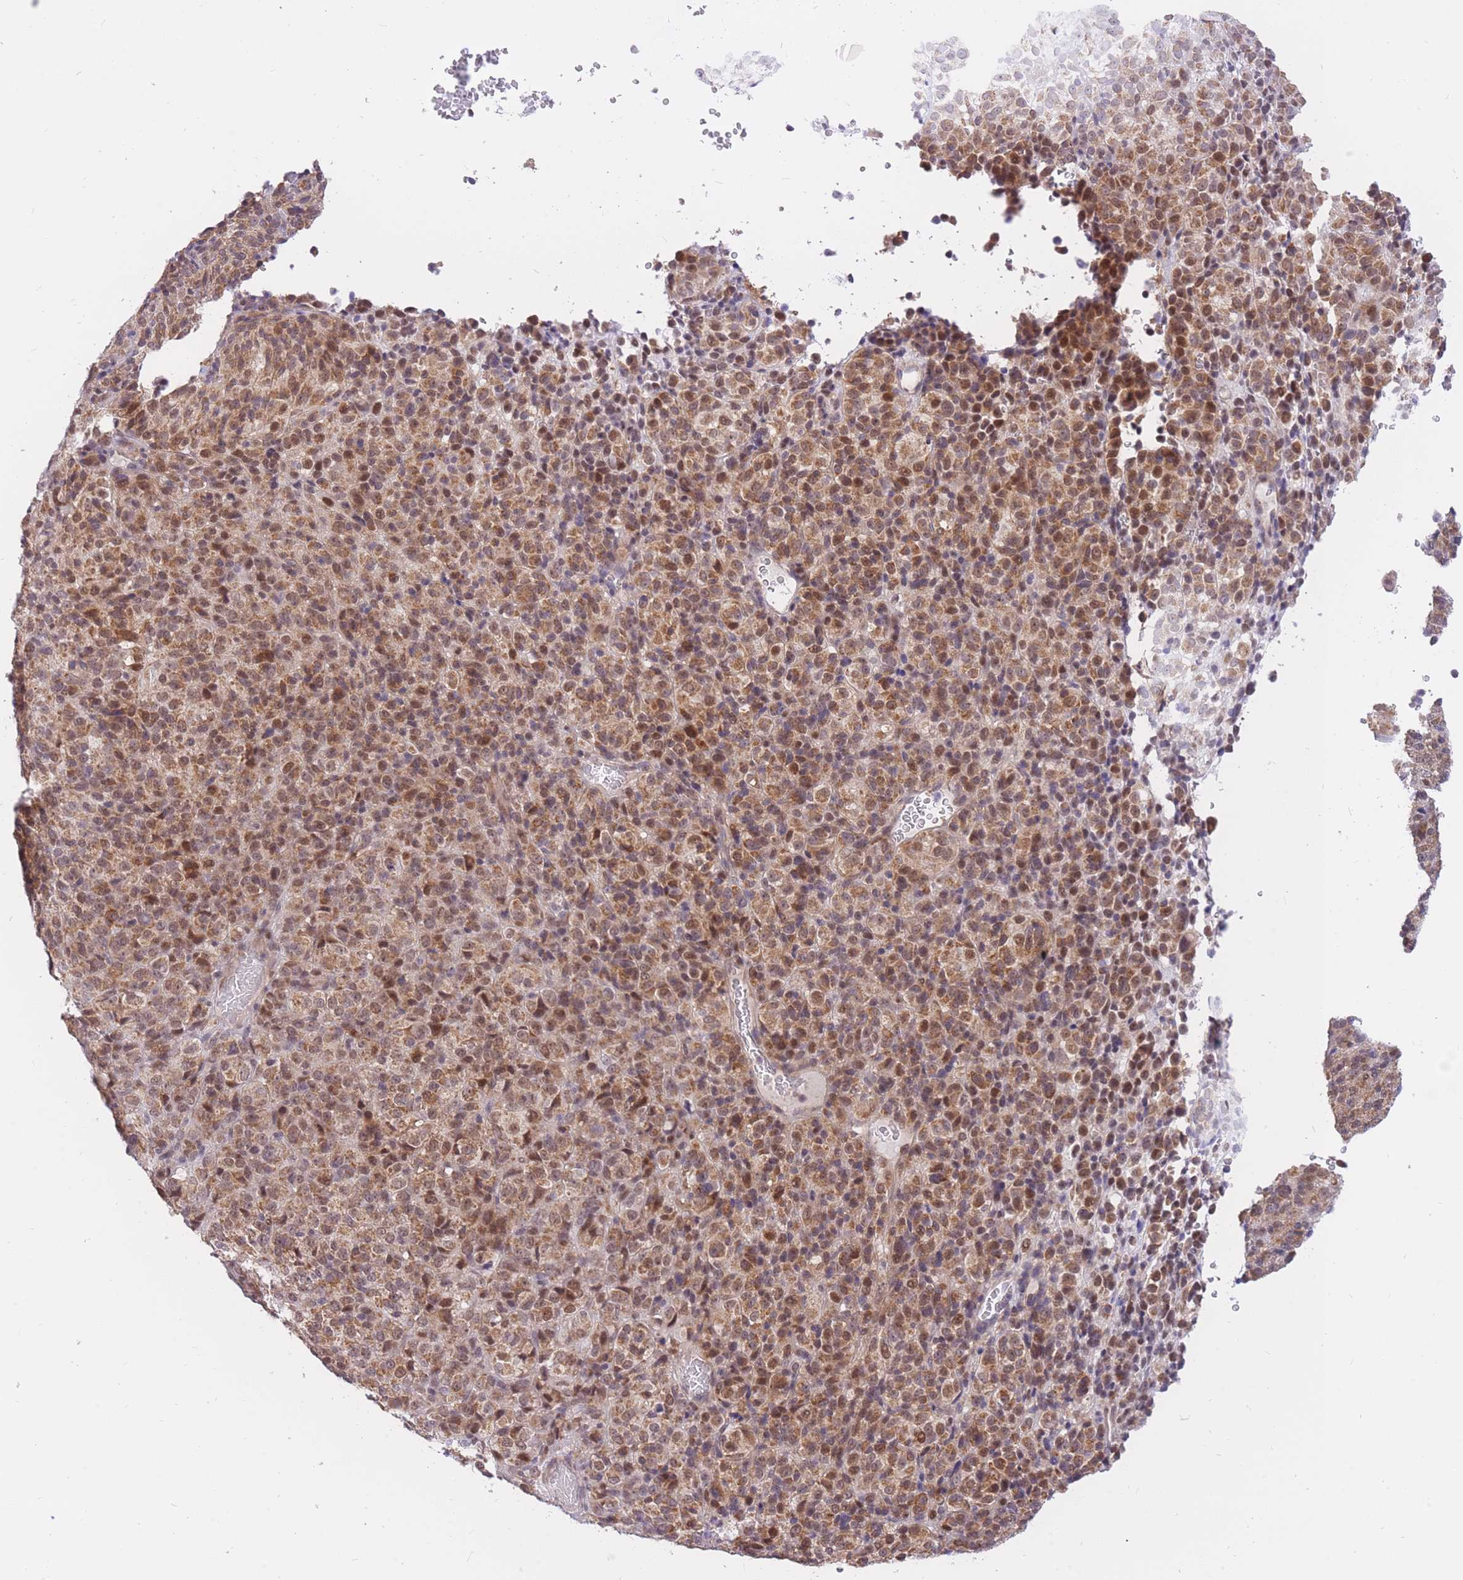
{"staining": {"intensity": "moderate", "quantity": "25%-75%", "location": "cytoplasmic/membranous,nuclear"}, "tissue": "melanoma", "cell_type": "Tumor cells", "image_type": "cancer", "snomed": [{"axis": "morphology", "description": "Malignant melanoma, Metastatic site"}, {"axis": "topography", "description": "Brain"}], "caption": "Tumor cells display medium levels of moderate cytoplasmic/membranous and nuclear expression in approximately 25%-75% of cells in malignant melanoma (metastatic site). (Stains: DAB (3,3'-diaminobenzidine) in brown, nuclei in blue, Microscopy: brightfield microscopy at high magnification).", "gene": "MINDY2", "patient": {"sex": "female", "age": 56}}